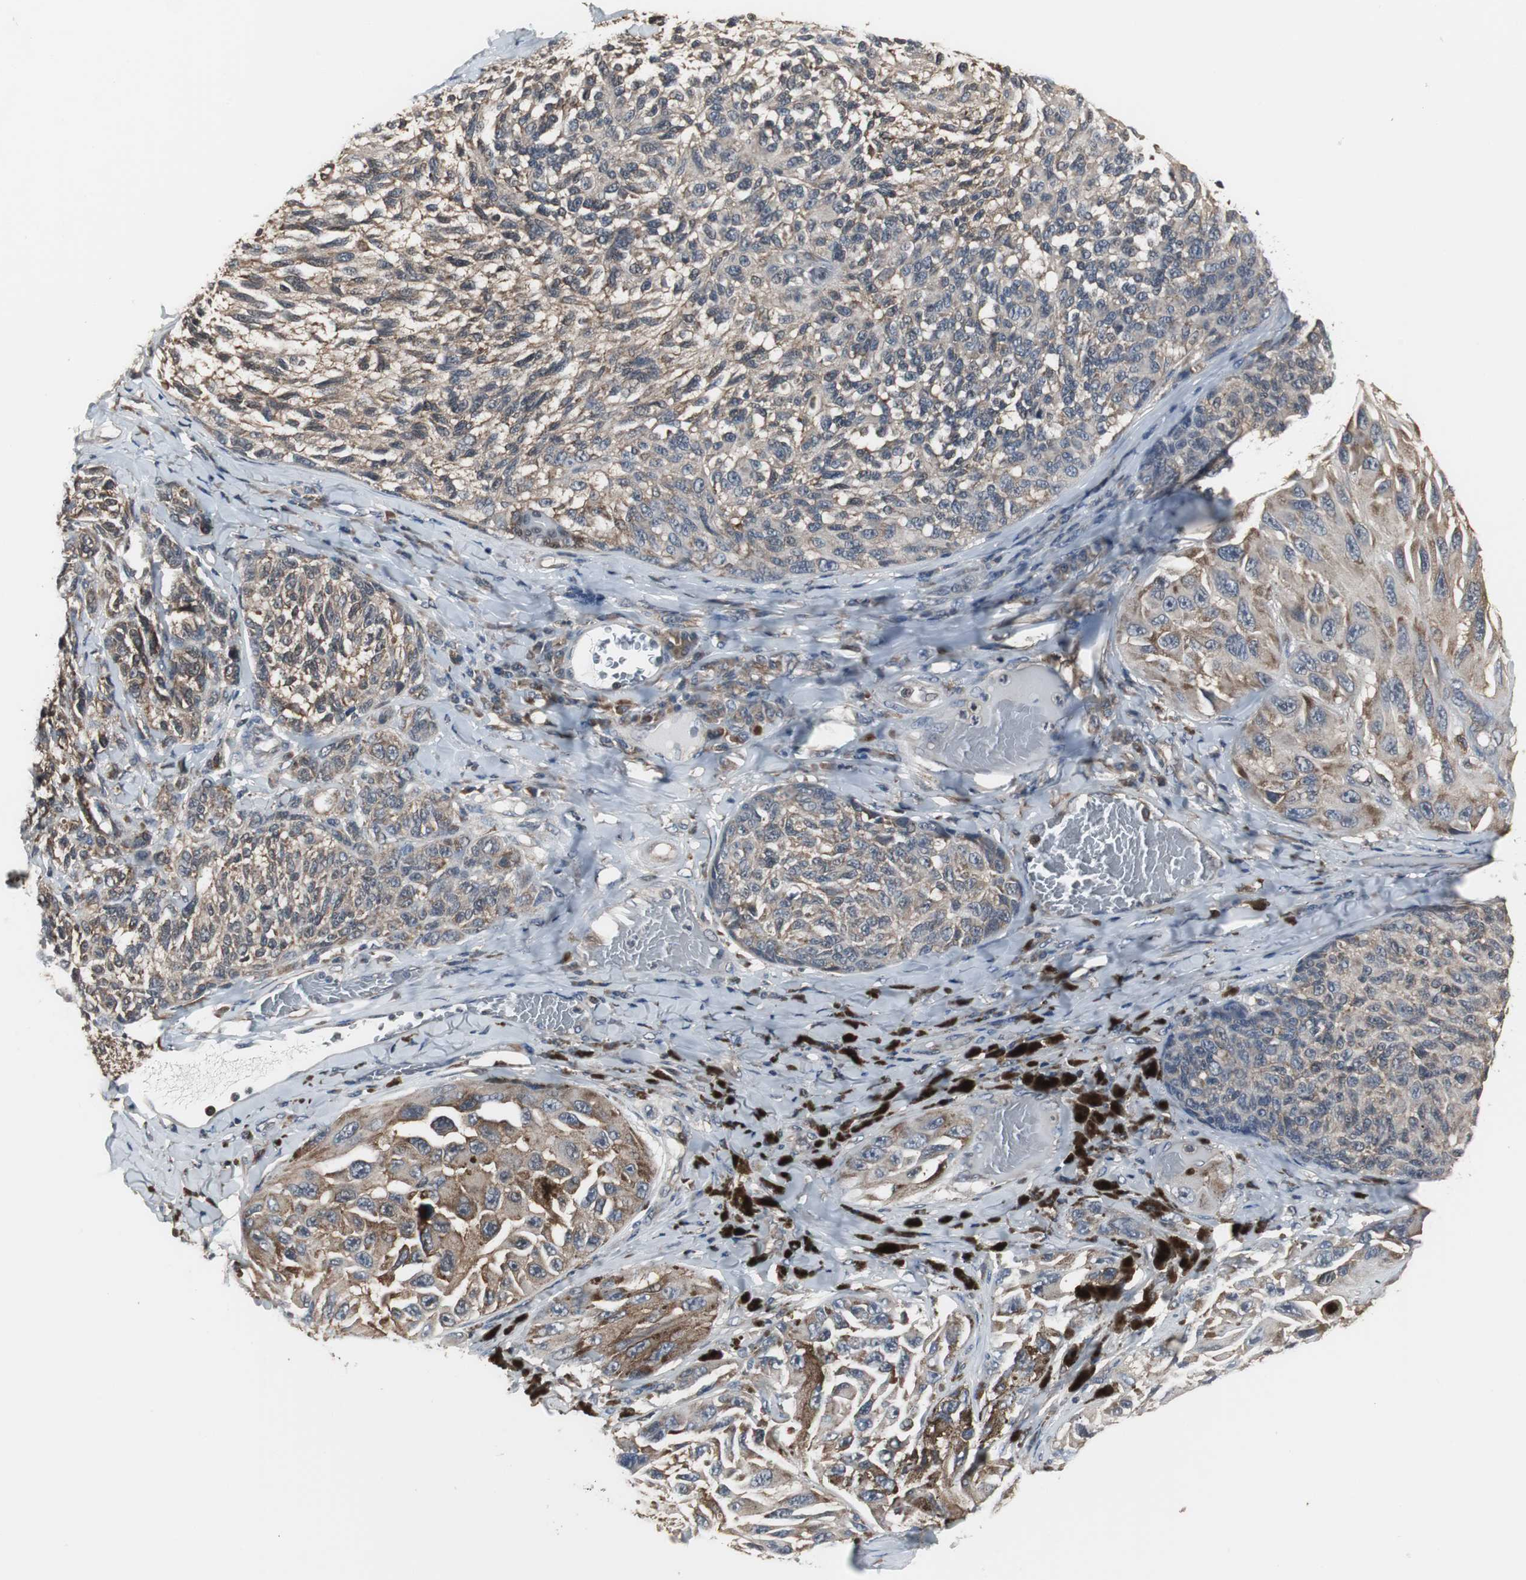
{"staining": {"intensity": "strong", "quantity": "25%-75%", "location": "cytoplasmic/membranous"}, "tissue": "melanoma", "cell_type": "Tumor cells", "image_type": "cancer", "snomed": [{"axis": "morphology", "description": "Malignant melanoma, NOS"}, {"axis": "topography", "description": "Skin"}], "caption": "Brown immunohistochemical staining in malignant melanoma shows strong cytoplasmic/membranous staining in approximately 25%-75% of tumor cells.", "gene": "ZSCAN22", "patient": {"sex": "female", "age": 73}}